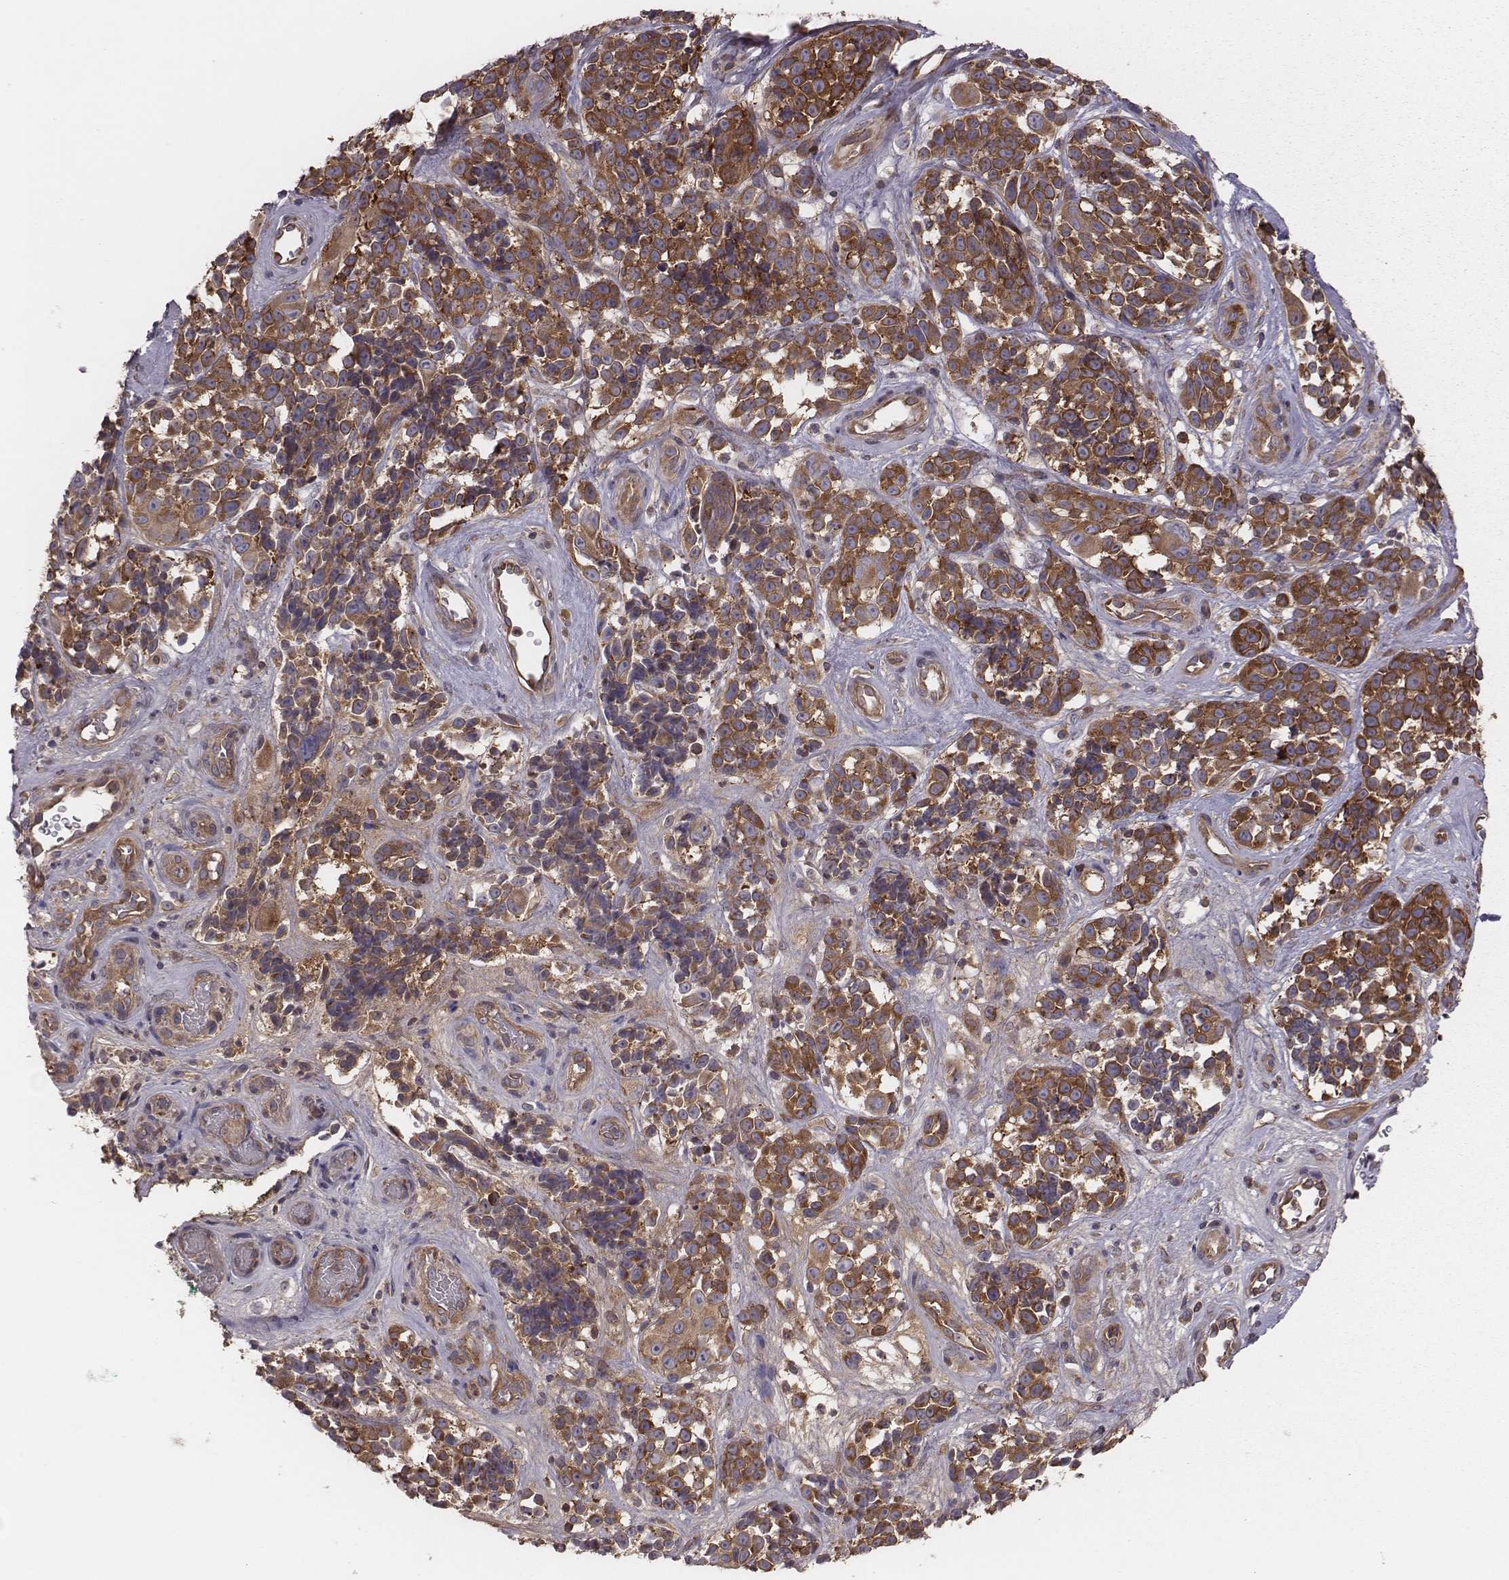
{"staining": {"intensity": "strong", "quantity": ">75%", "location": "cytoplasmic/membranous"}, "tissue": "melanoma", "cell_type": "Tumor cells", "image_type": "cancer", "snomed": [{"axis": "morphology", "description": "Malignant melanoma, NOS"}, {"axis": "topography", "description": "Skin"}], "caption": "Immunohistochemical staining of human melanoma reveals strong cytoplasmic/membranous protein staining in about >75% of tumor cells.", "gene": "CAD", "patient": {"sex": "female", "age": 88}}